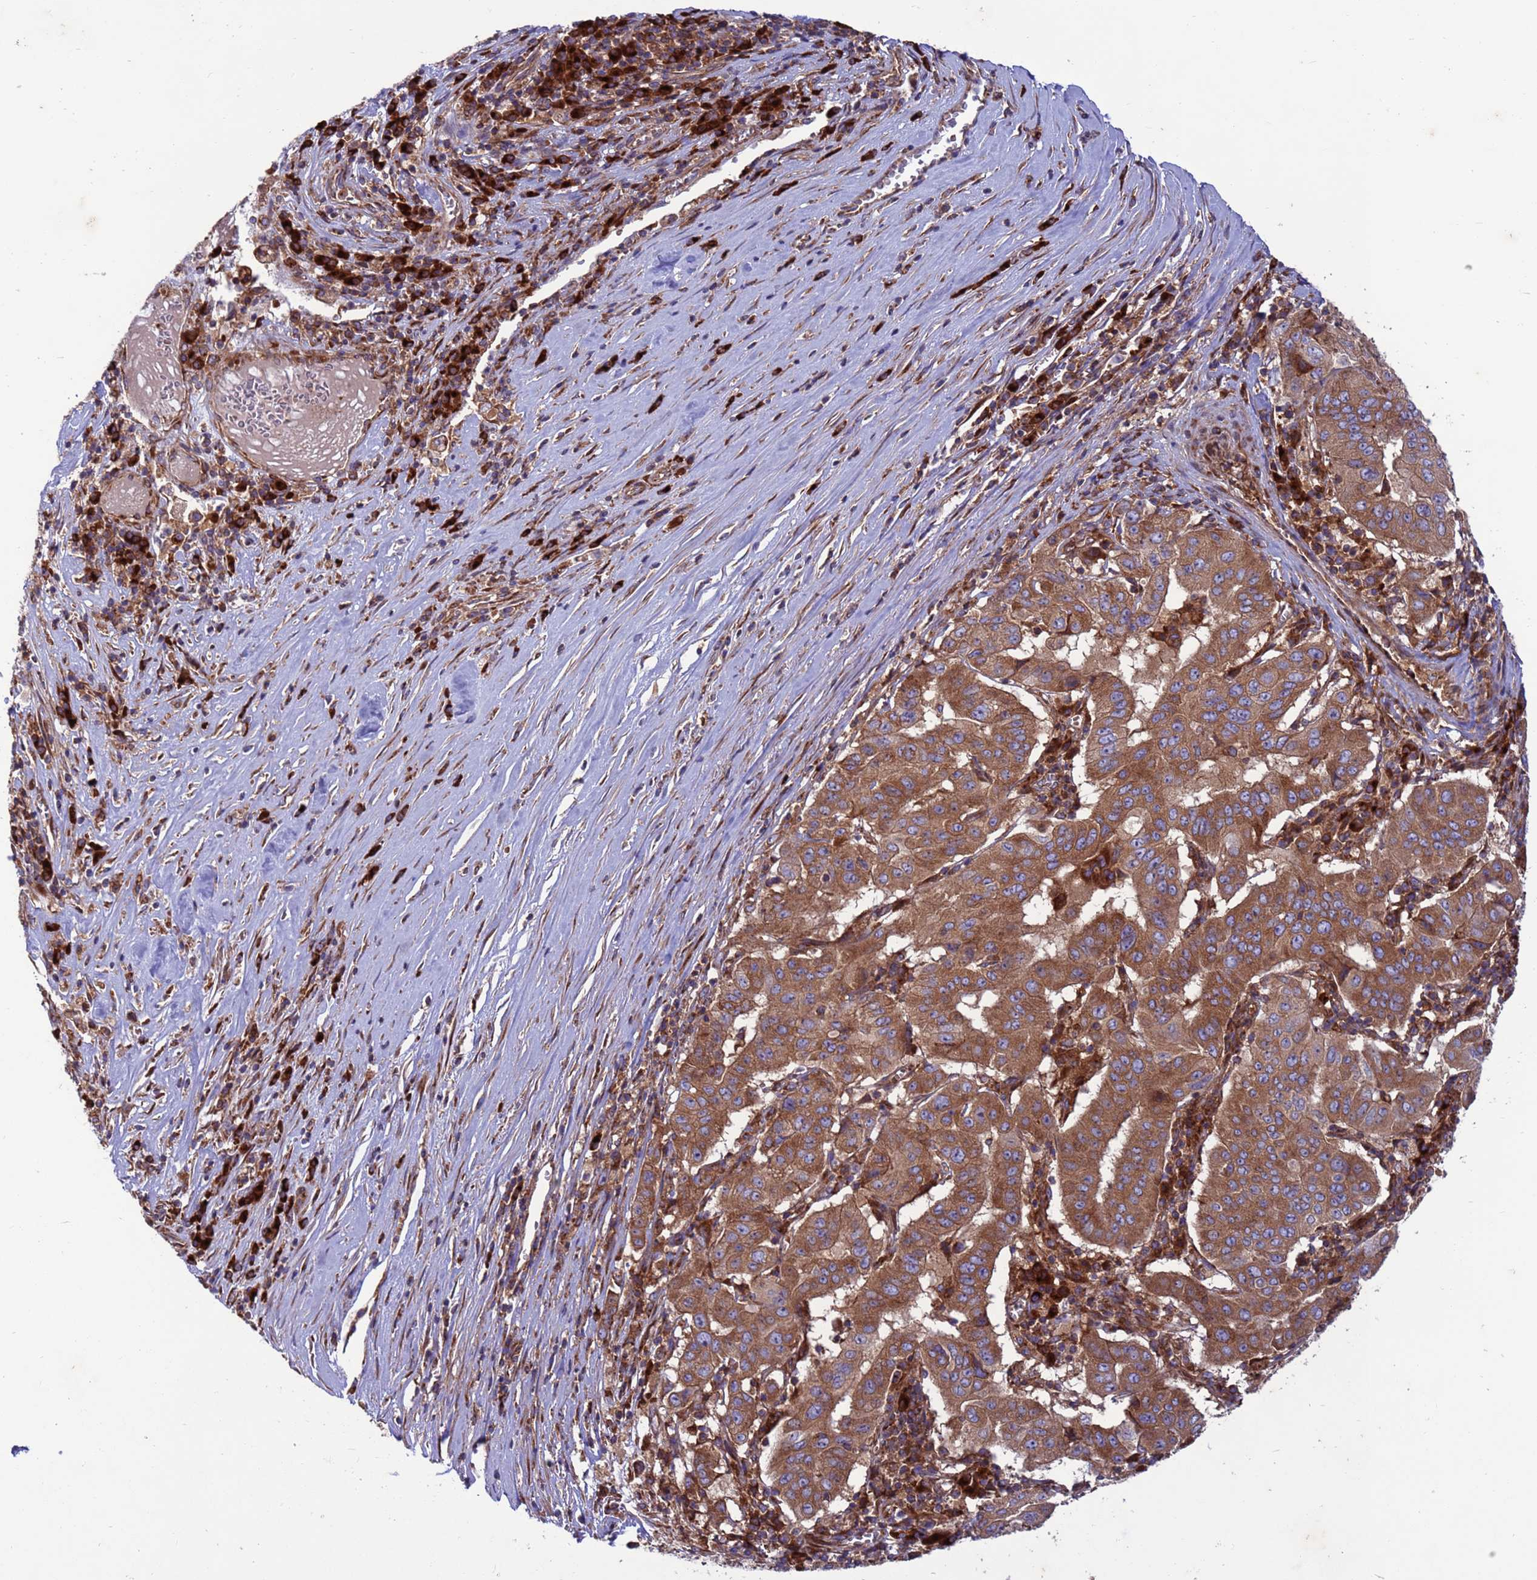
{"staining": {"intensity": "moderate", "quantity": ">75%", "location": "cytoplasmic/membranous"}, "tissue": "pancreatic cancer", "cell_type": "Tumor cells", "image_type": "cancer", "snomed": [{"axis": "morphology", "description": "Adenocarcinoma, NOS"}, {"axis": "topography", "description": "Pancreas"}], "caption": "Human pancreatic adenocarcinoma stained with a brown dye demonstrates moderate cytoplasmic/membranous positive expression in about >75% of tumor cells.", "gene": "ZC3HAV1", "patient": {"sex": "male", "age": 63}}